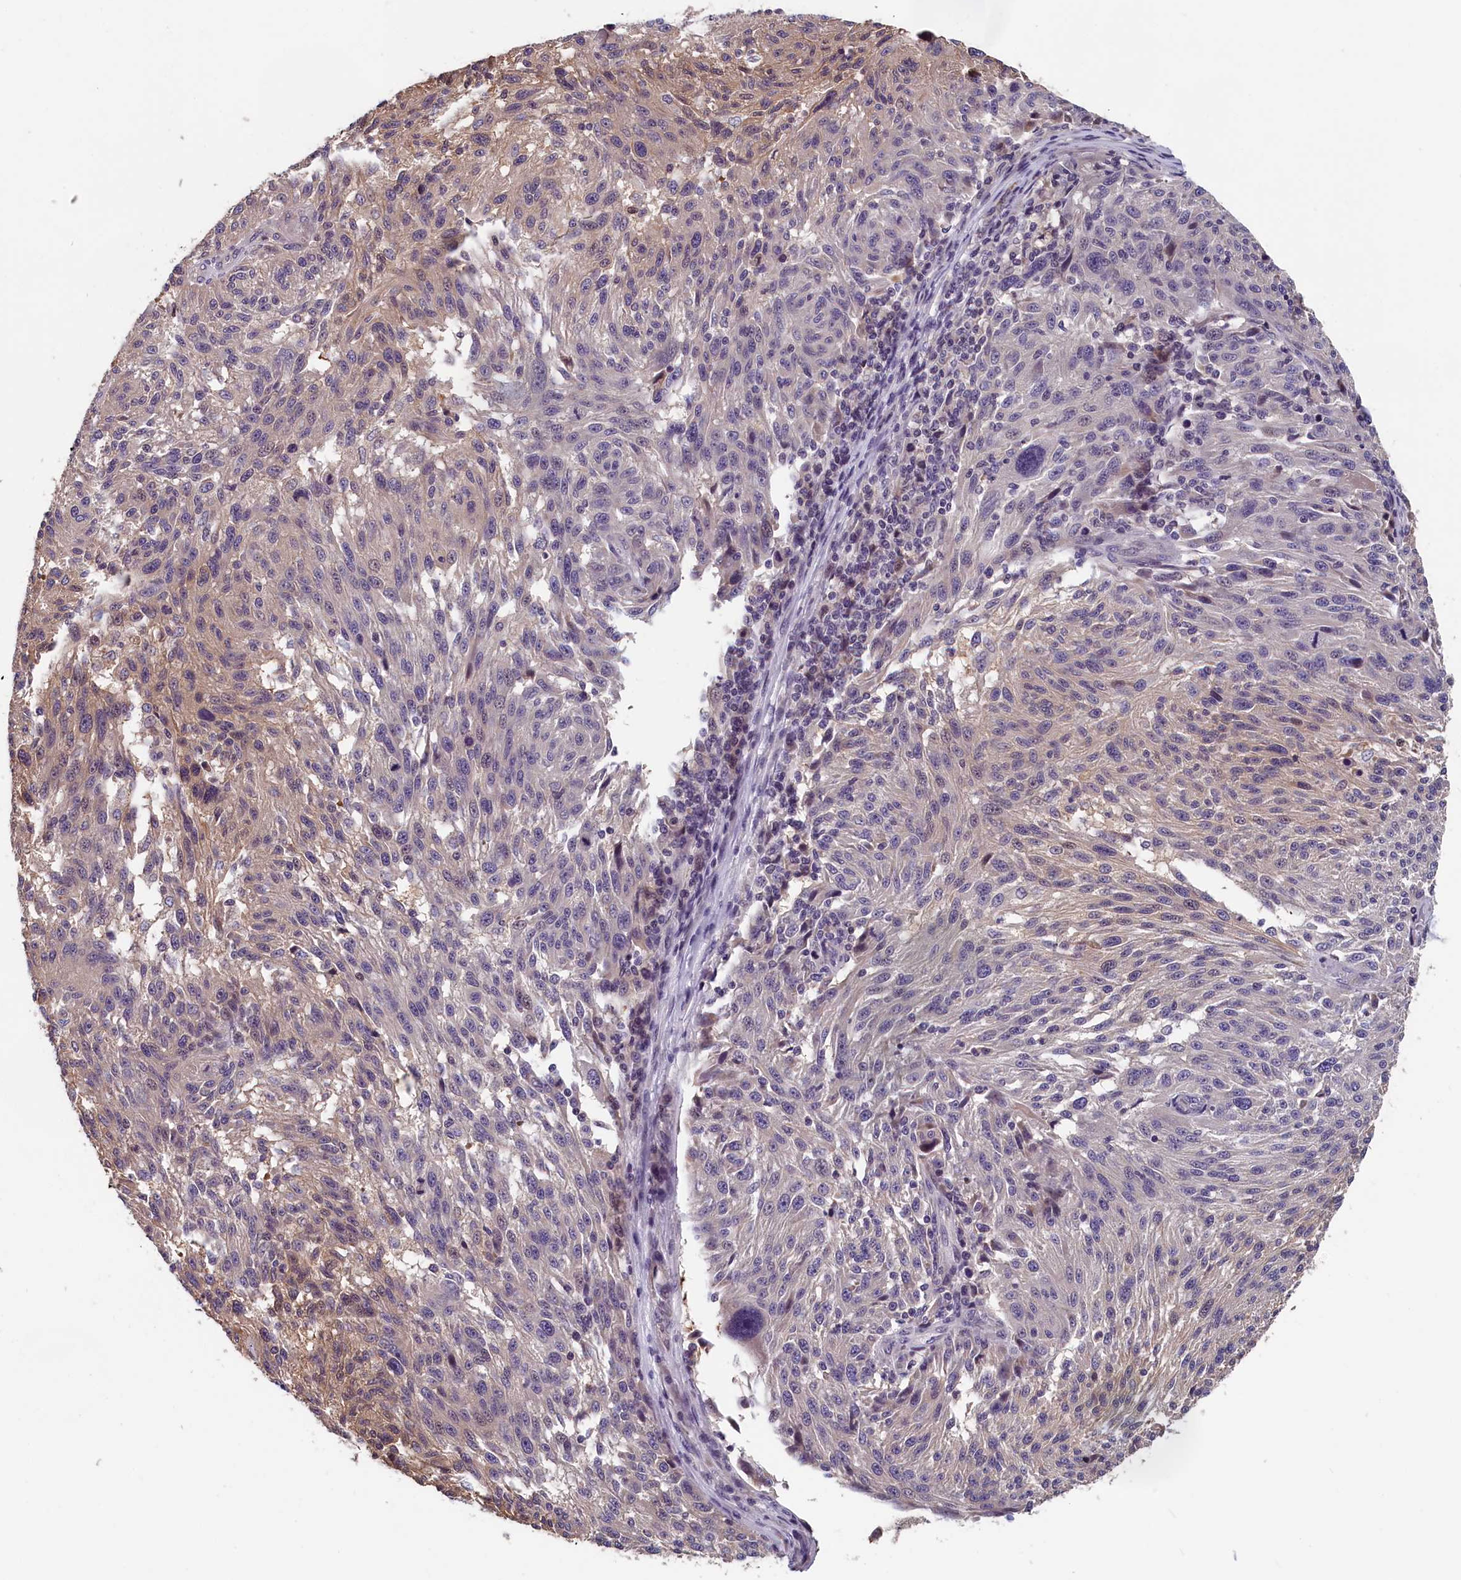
{"staining": {"intensity": "weak", "quantity": "<25%", "location": "cytoplasmic/membranous"}, "tissue": "melanoma", "cell_type": "Tumor cells", "image_type": "cancer", "snomed": [{"axis": "morphology", "description": "Malignant melanoma, NOS"}, {"axis": "topography", "description": "Skin"}], "caption": "The micrograph displays no significant staining in tumor cells of malignant melanoma.", "gene": "TMEM116", "patient": {"sex": "male", "age": 53}}